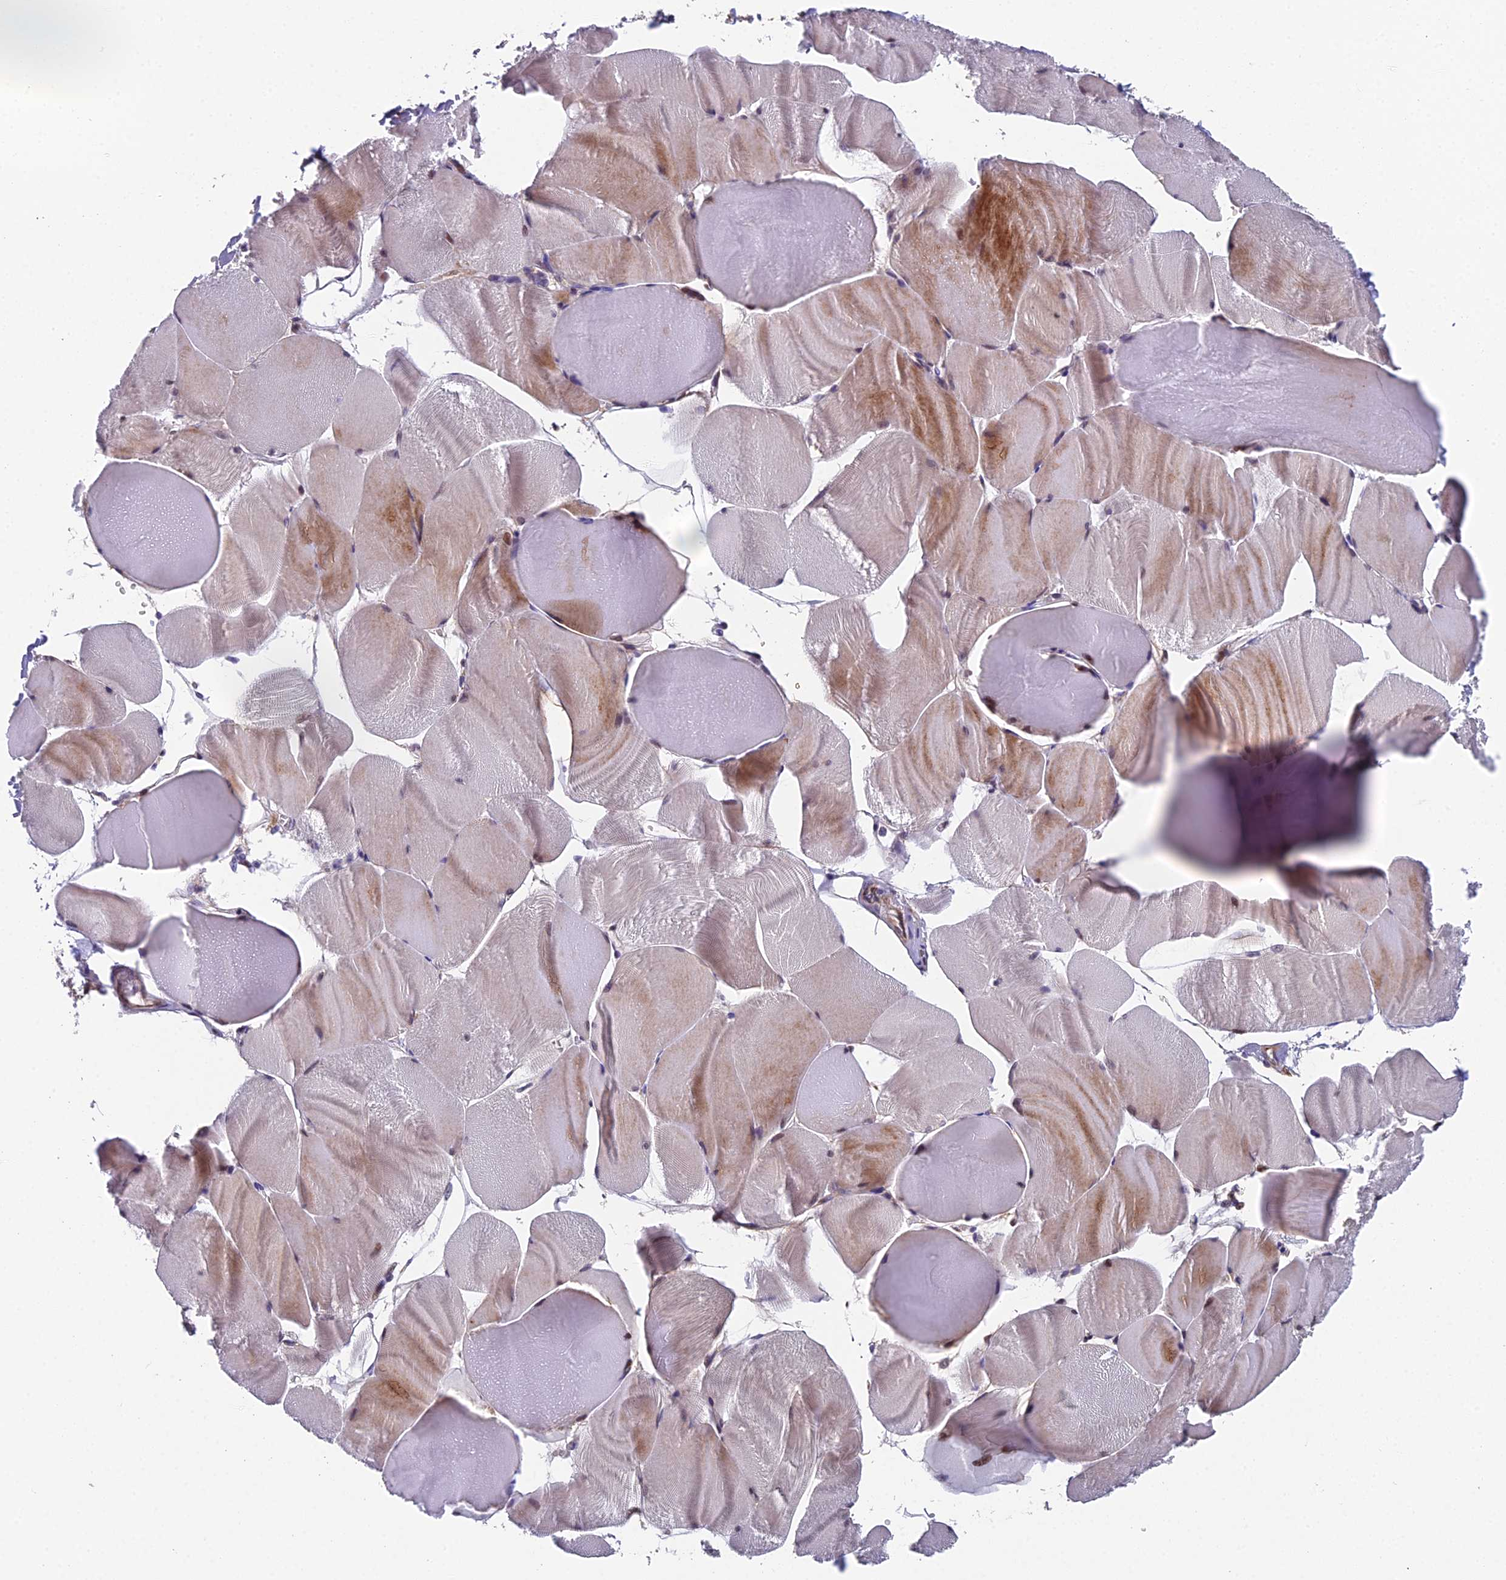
{"staining": {"intensity": "moderate", "quantity": "<25%", "location": "cytoplasmic/membranous,nuclear"}, "tissue": "skeletal muscle", "cell_type": "Myocytes", "image_type": "normal", "snomed": [{"axis": "morphology", "description": "Normal tissue, NOS"}, {"axis": "morphology", "description": "Basal cell carcinoma"}, {"axis": "topography", "description": "Skeletal muscle"}], "caption": "This image shows immunohistochemistry staining of normal skeletal muscle, with low moderate cytoplasmic/membranous,nuclear staining in about <25% of myocytes.", "gene": "XKR9", "patient": {"sex": "female", "age": 64}}